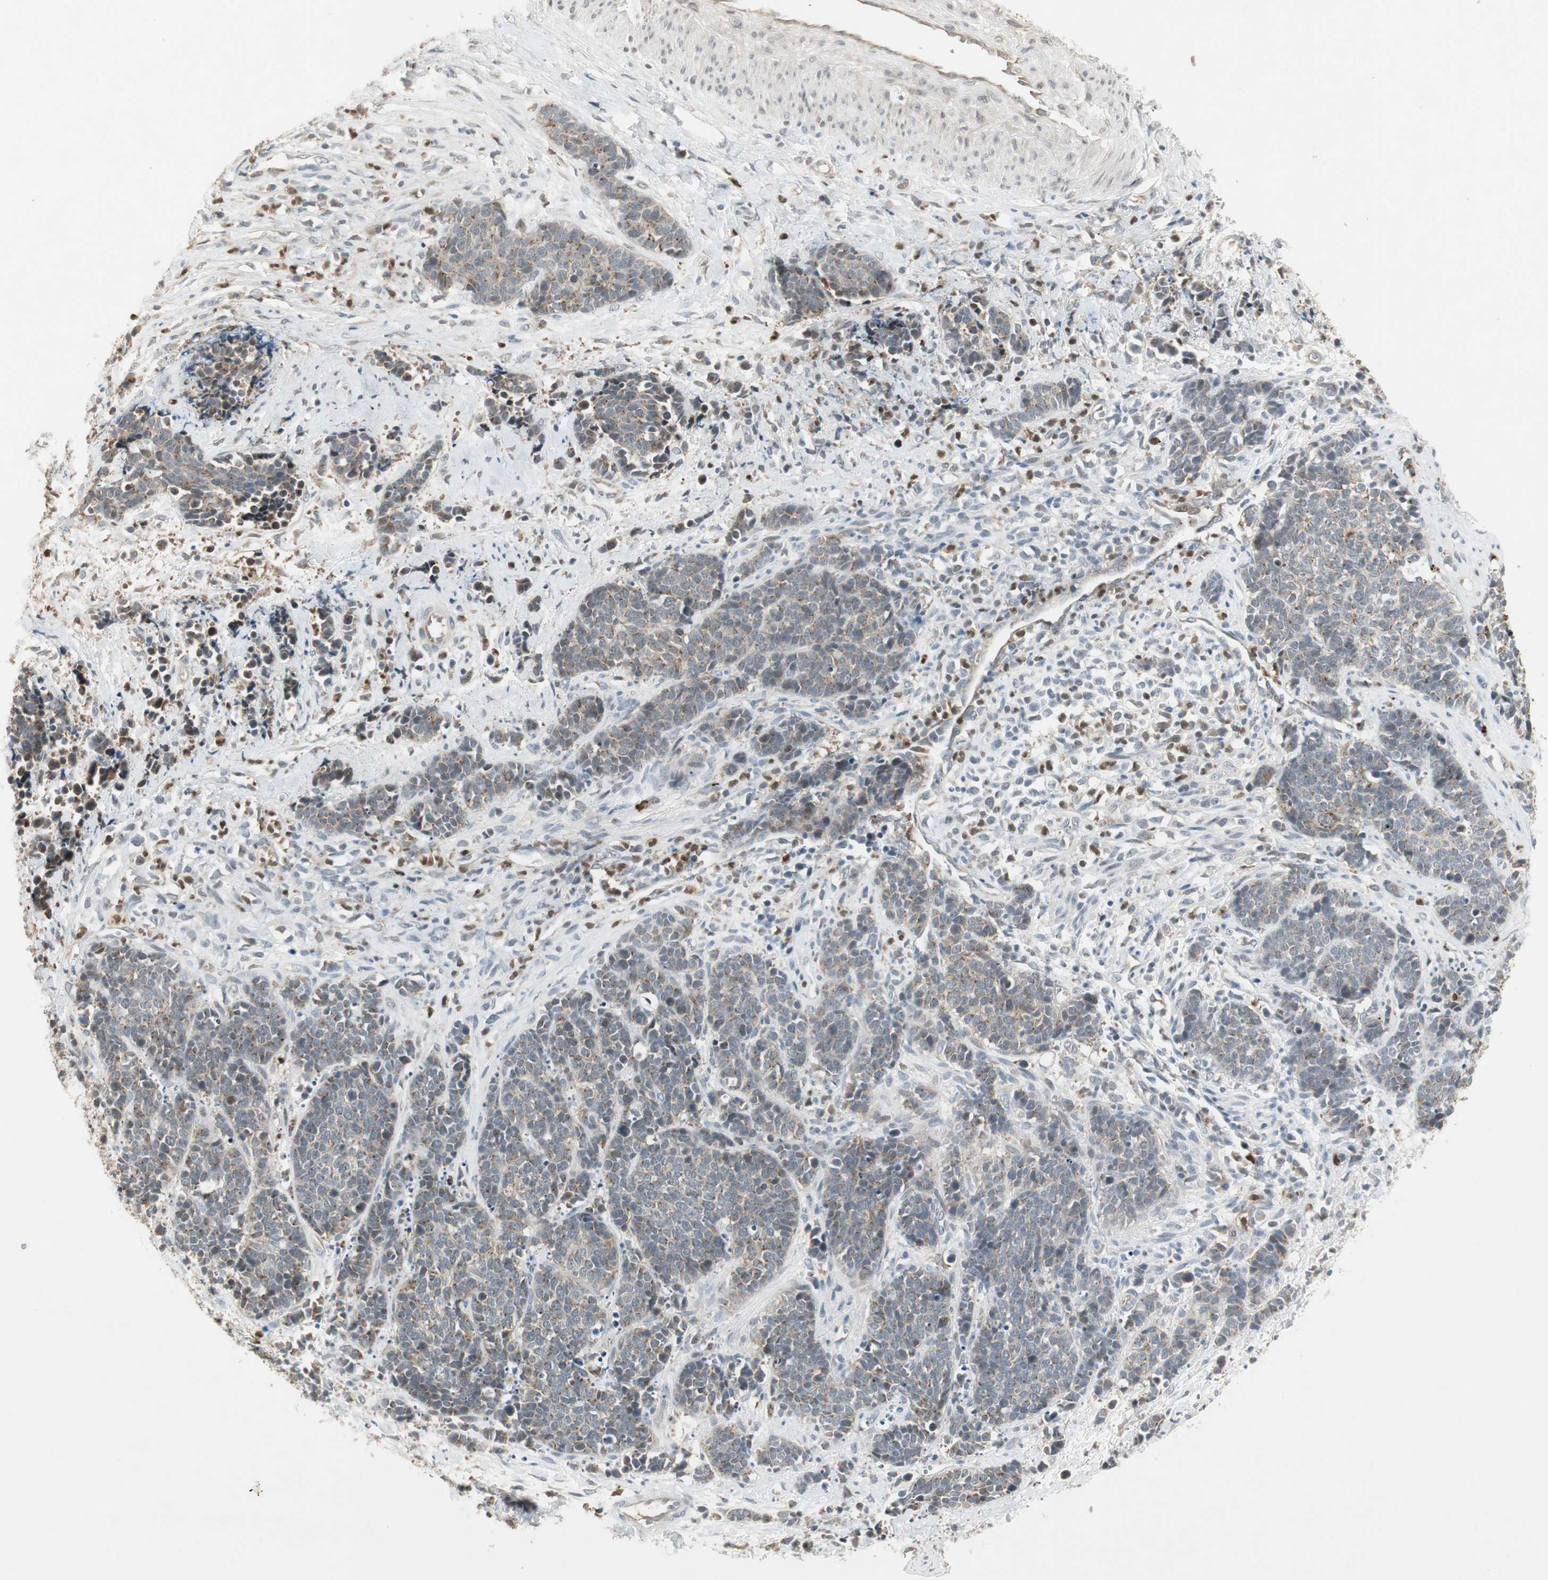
{"staining": {"intensity": "weak", "quantity": "25%-75%", "location": "cytoplasmic/membranous"}, "tissue": "cervical cancer", "cell_type": "Tumor cells", "image_type": "cancer", "snomed": [{"axis": "morphology", "description": "Squamous cell carcinoma, NOS"}, {"axis": "topography", "description": "Cervix"}], "caption": "Cervical cancer stained for a protein (brown) demonstrates weak cytoplasmic/membranous positive positivity in approximately 25%-75% of tumor cells.", "gene": "SNX4", "patient": {"sex": "female", "age": 35}}